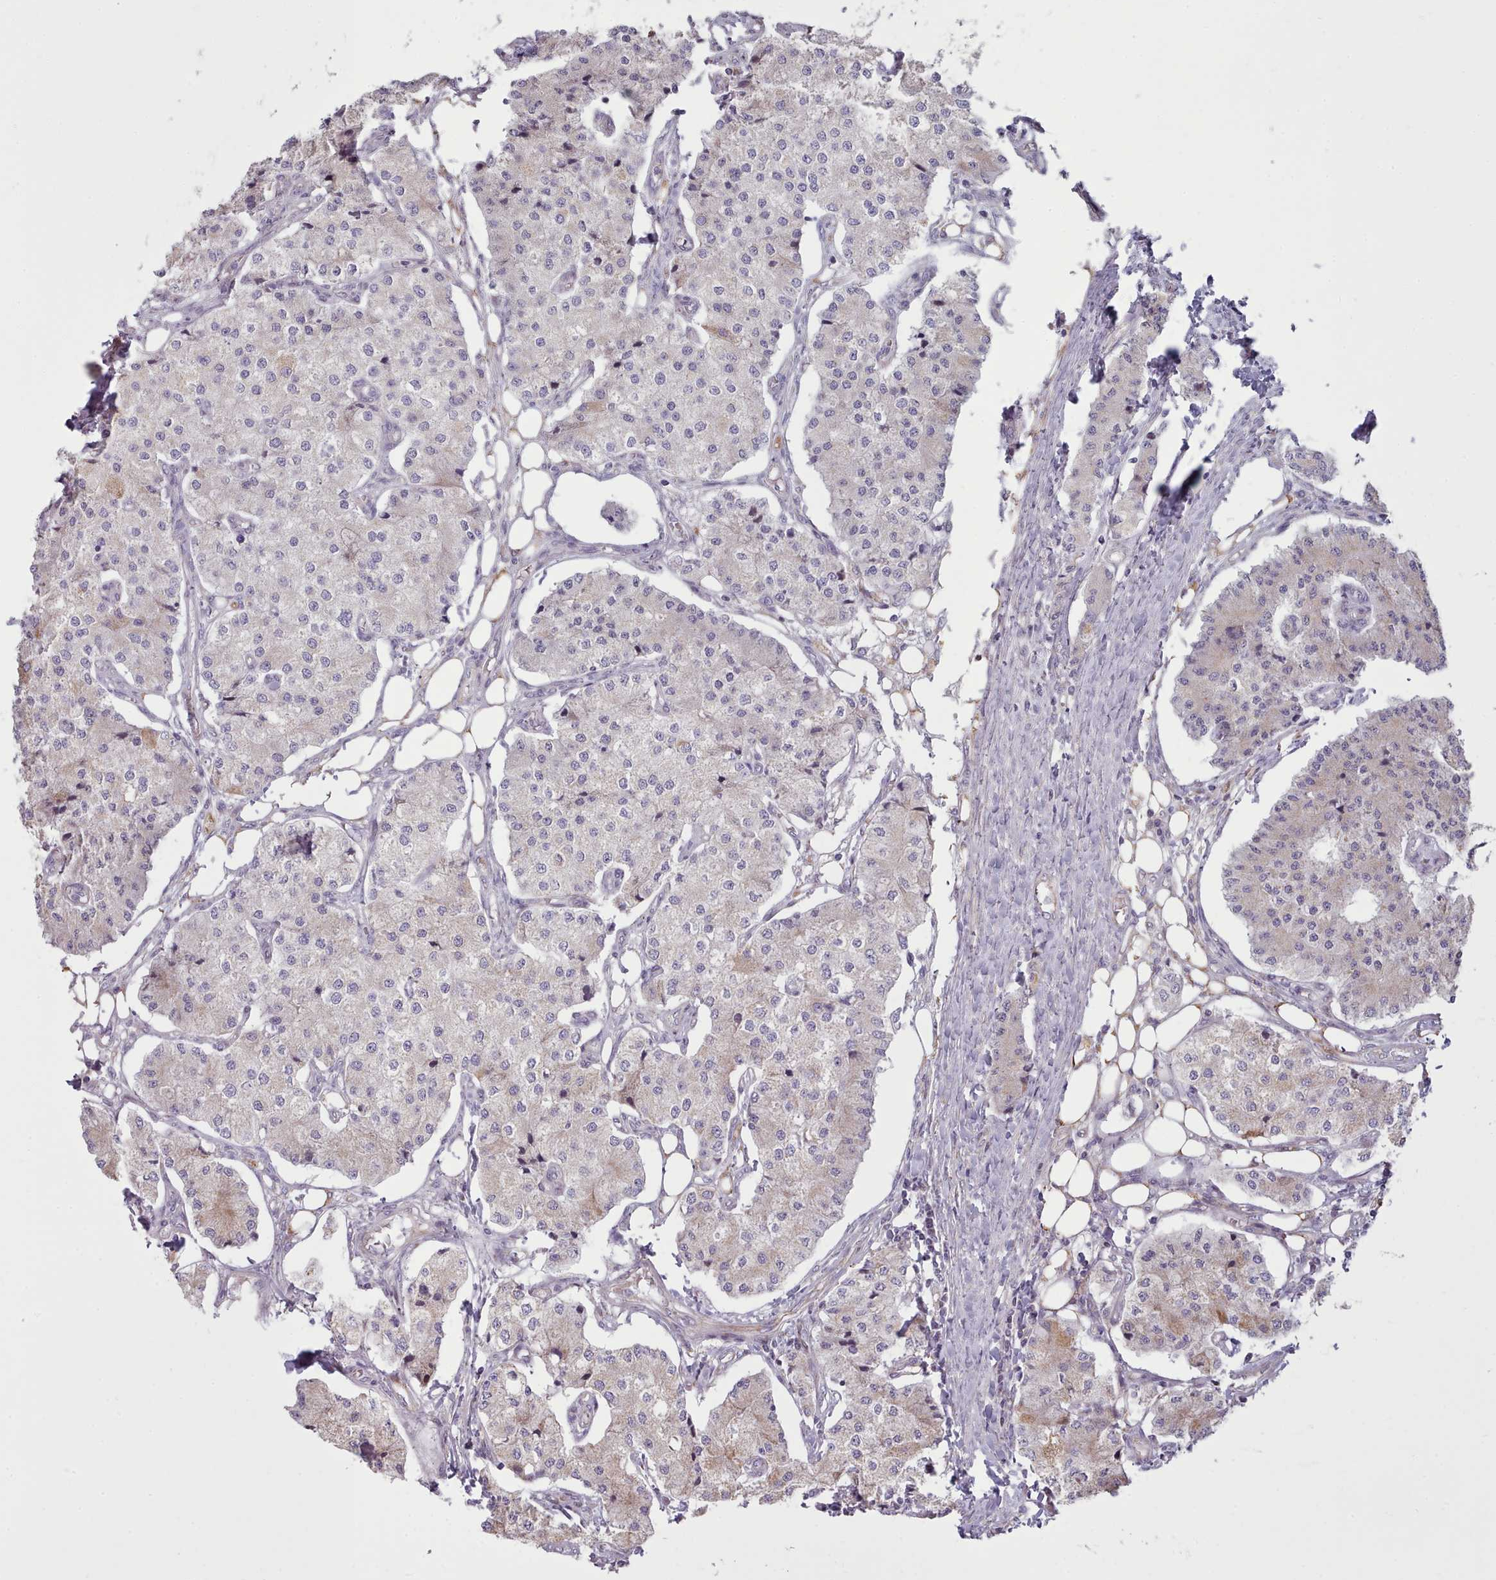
{"staining": {"intensity": "negative", "quantity": "none", "location": "none"}, "tissue": "carcinoid", "cell_type": "Tumor cells", "image_type": "cancer", "snomed": [{"axis": "morphology", "description": "Carcinoid, malignant, NOS"}, {"axis": "topography", "description": "Colon"}], "caption": "DAB immunohistochemical staining of human carcinoid (malignant) demonstrates no significant expression in tumor cells.", "gene": "SLC52A3", "patient": {"sex": "female", "age": 52}}